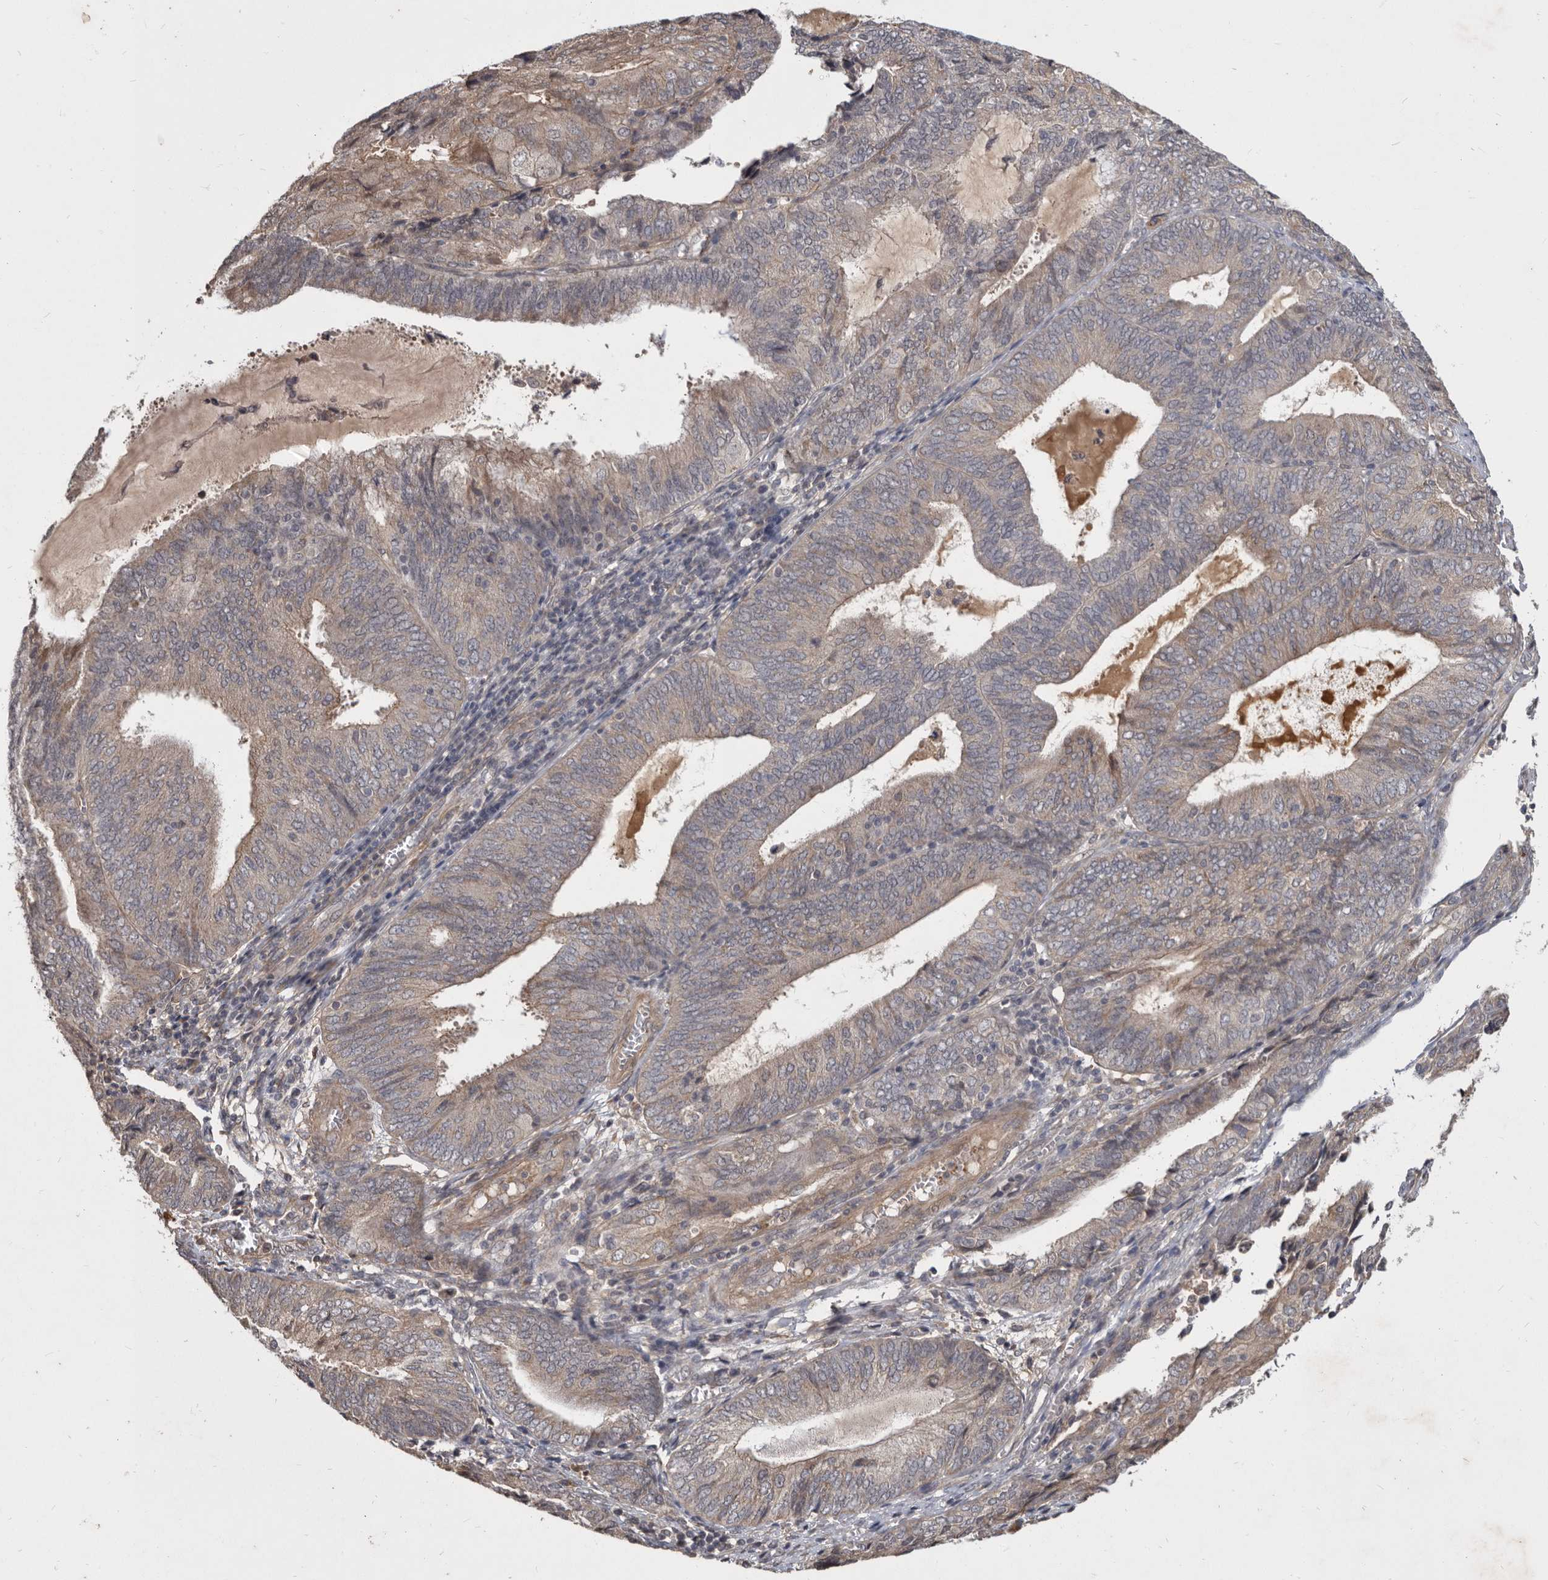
{"staining": {"intensity": "weak", "quantity": "<25%", "location": "cytoplasmic/membranous"}, "tissue": "endometrial cancer", "cell_type": "Tumor cells", "image_type": "cancer", "snomed": [{"axis": "morphology", "description": "Adenocarcinoma, NOS"}, {"axis": "topography", "description": "Endometrium"}], "caption": "Protein analysis of endometrial cancer demonstrates no significant positivity in tumor cells.", "gene": "DNAJC28", "patient": {"sex": "female", "age": 81}}